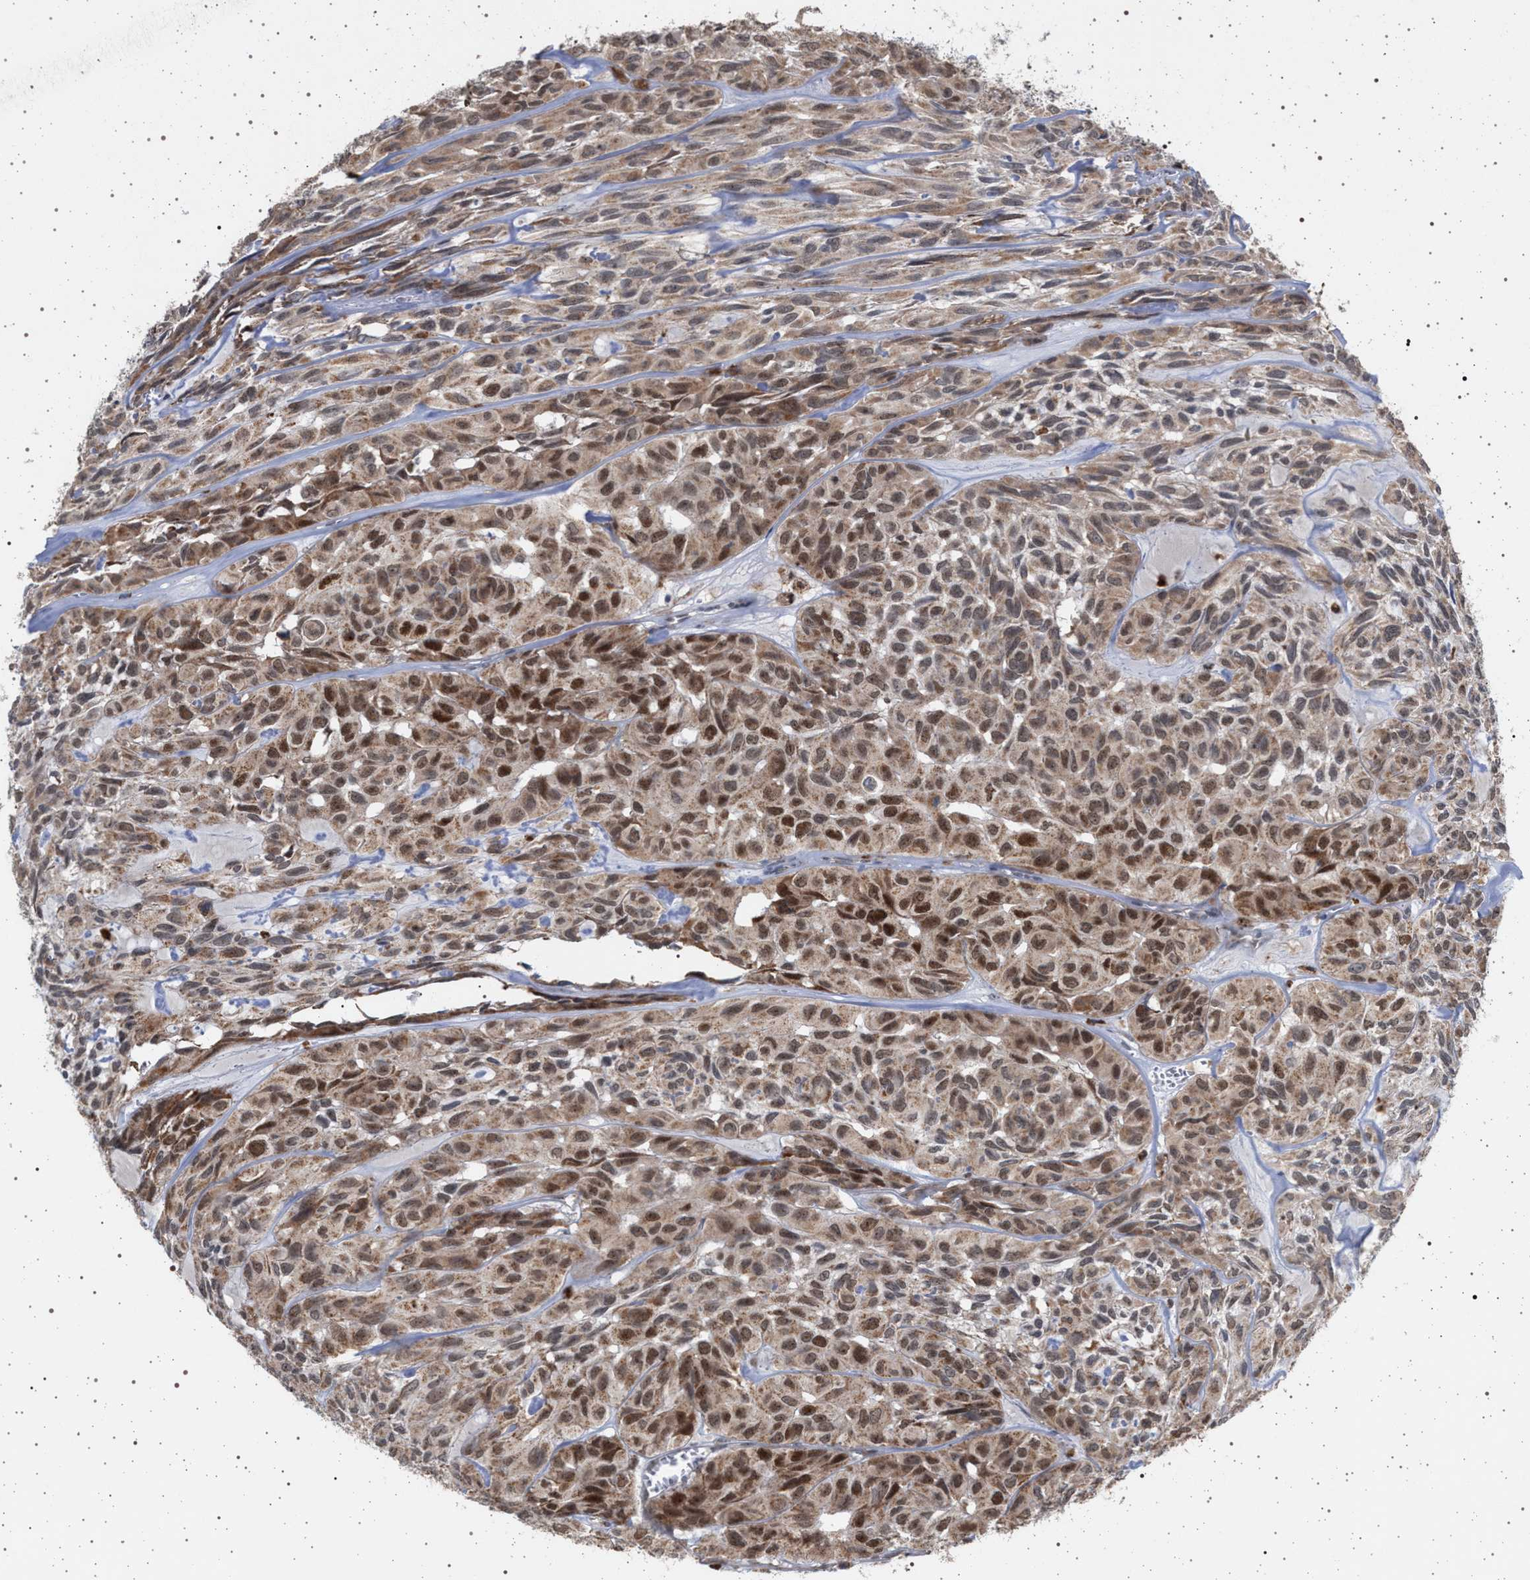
{"staining": {"intensity": "moderate", "quantity": ">75%", "location": "nuclear"}, "tissue": "head and neck cancer", "cell_type": "Tumor cells", "image_type": "cancer", "snomed": [{"axis": "morphology", "description": "Adenocarcinoma, NOS"}, {"axis": "topography", "description": "Salivary gland, NOS"}, {"axis": "topography", "description": "Head-Neck"}], "caption": "Immunohistochemical staining of human head and neck adenocarcinoma displays medium levels of moderate nuclear staining in approximately >75% of tumor cells. Nuclei are stained in blue.", "gene": "ELAC2", "patient": {"sex": "female", "age": 76}}